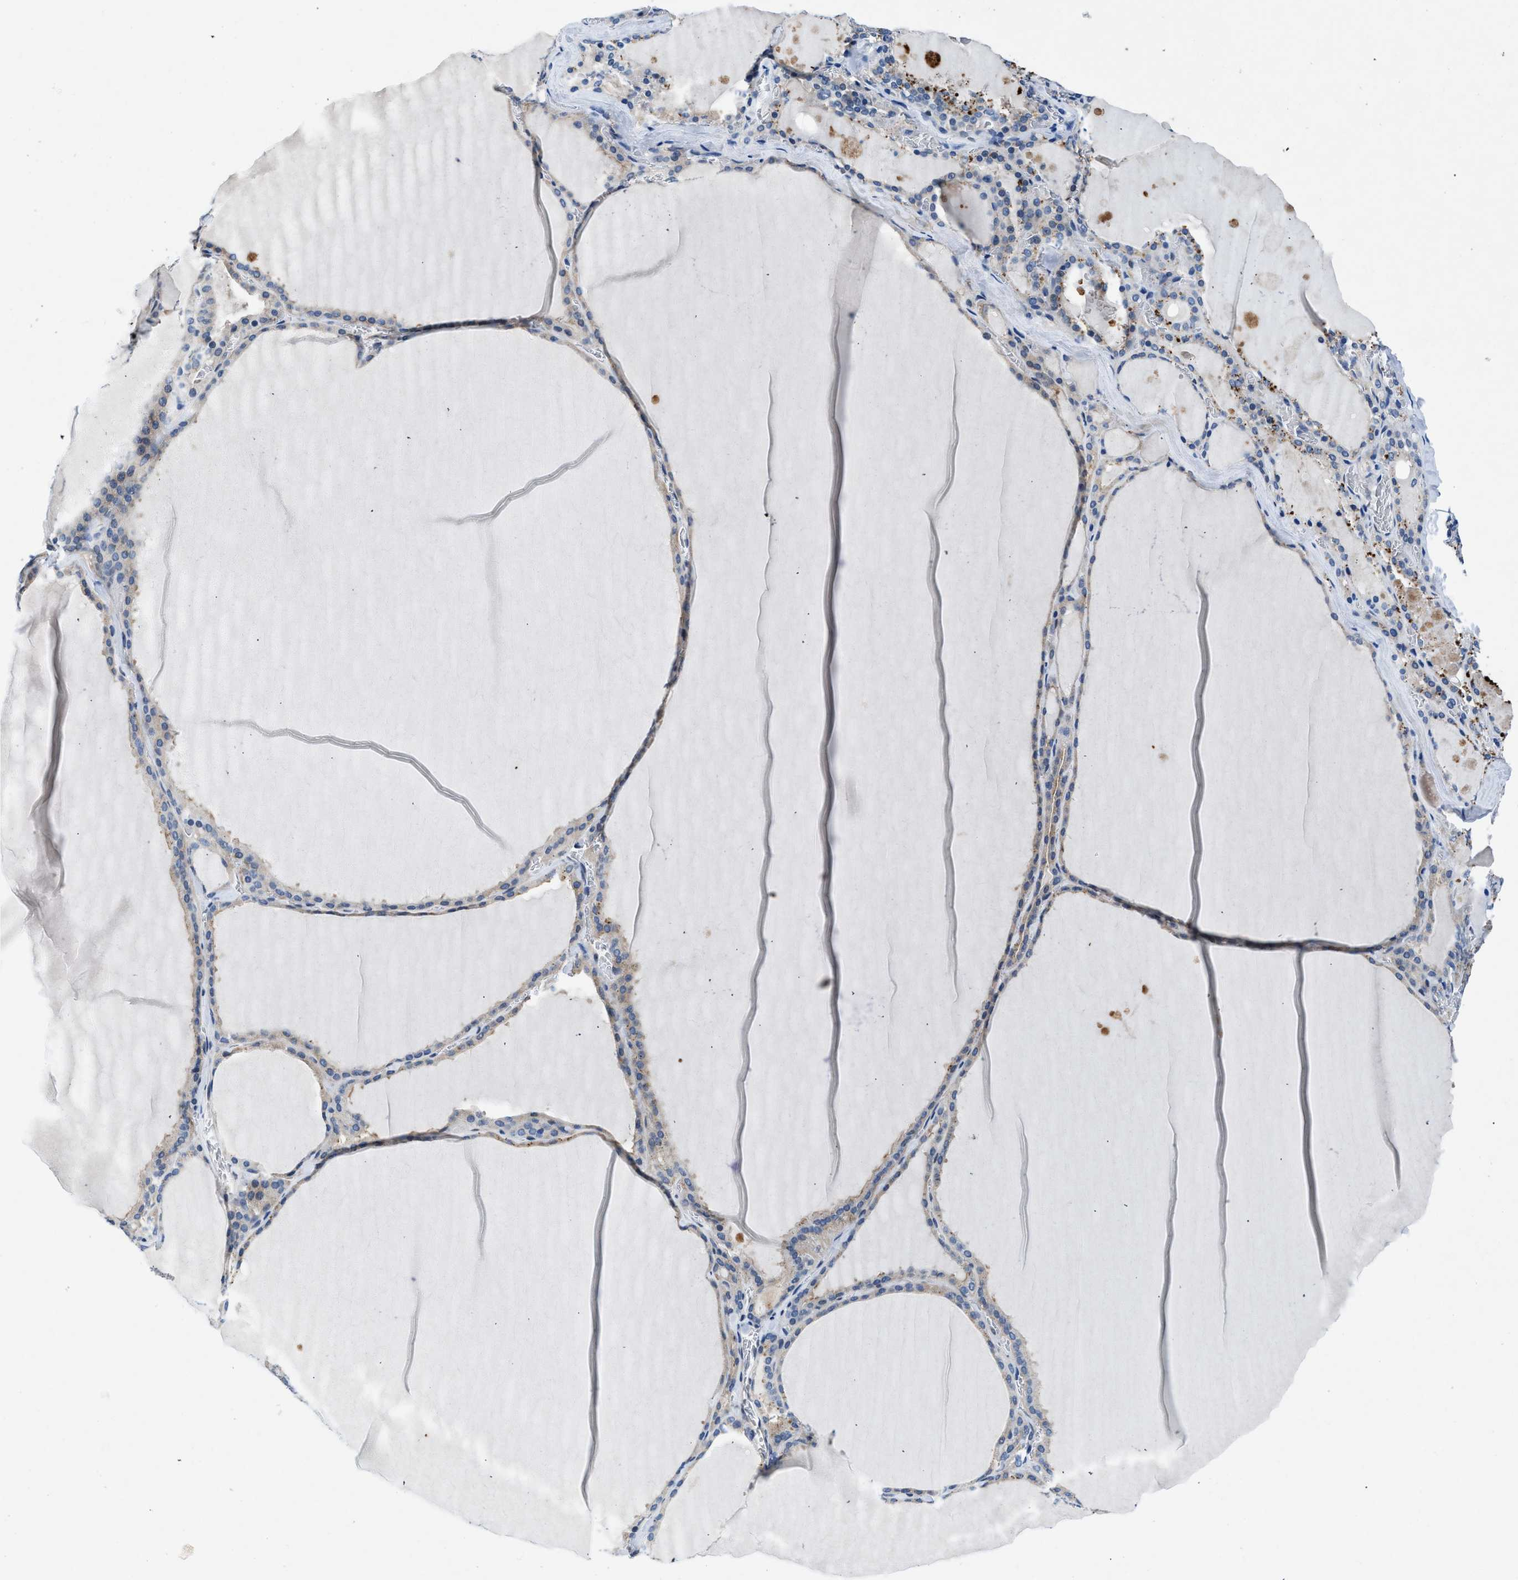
{"staining": {"intensity": "weak", "quantity": "<25%", "location": "cytoplasmic/membranous"}, "tissue": "thyroid gland", "cell_type": "Glandular cells", "image_type": "normal", "snomed": [{"axis": "morphology", "description": "Normal tissue, NOS"}, {"axis": "topography", "description": "Thyroid gland"}], "caption": "There is no significant positivity in glandular cells of thyroid gland. (Brightfield microscopy of DAB IHC at high magnification).", "gene": "COPS2", "patient": {"sex": "male", "age": 56}}